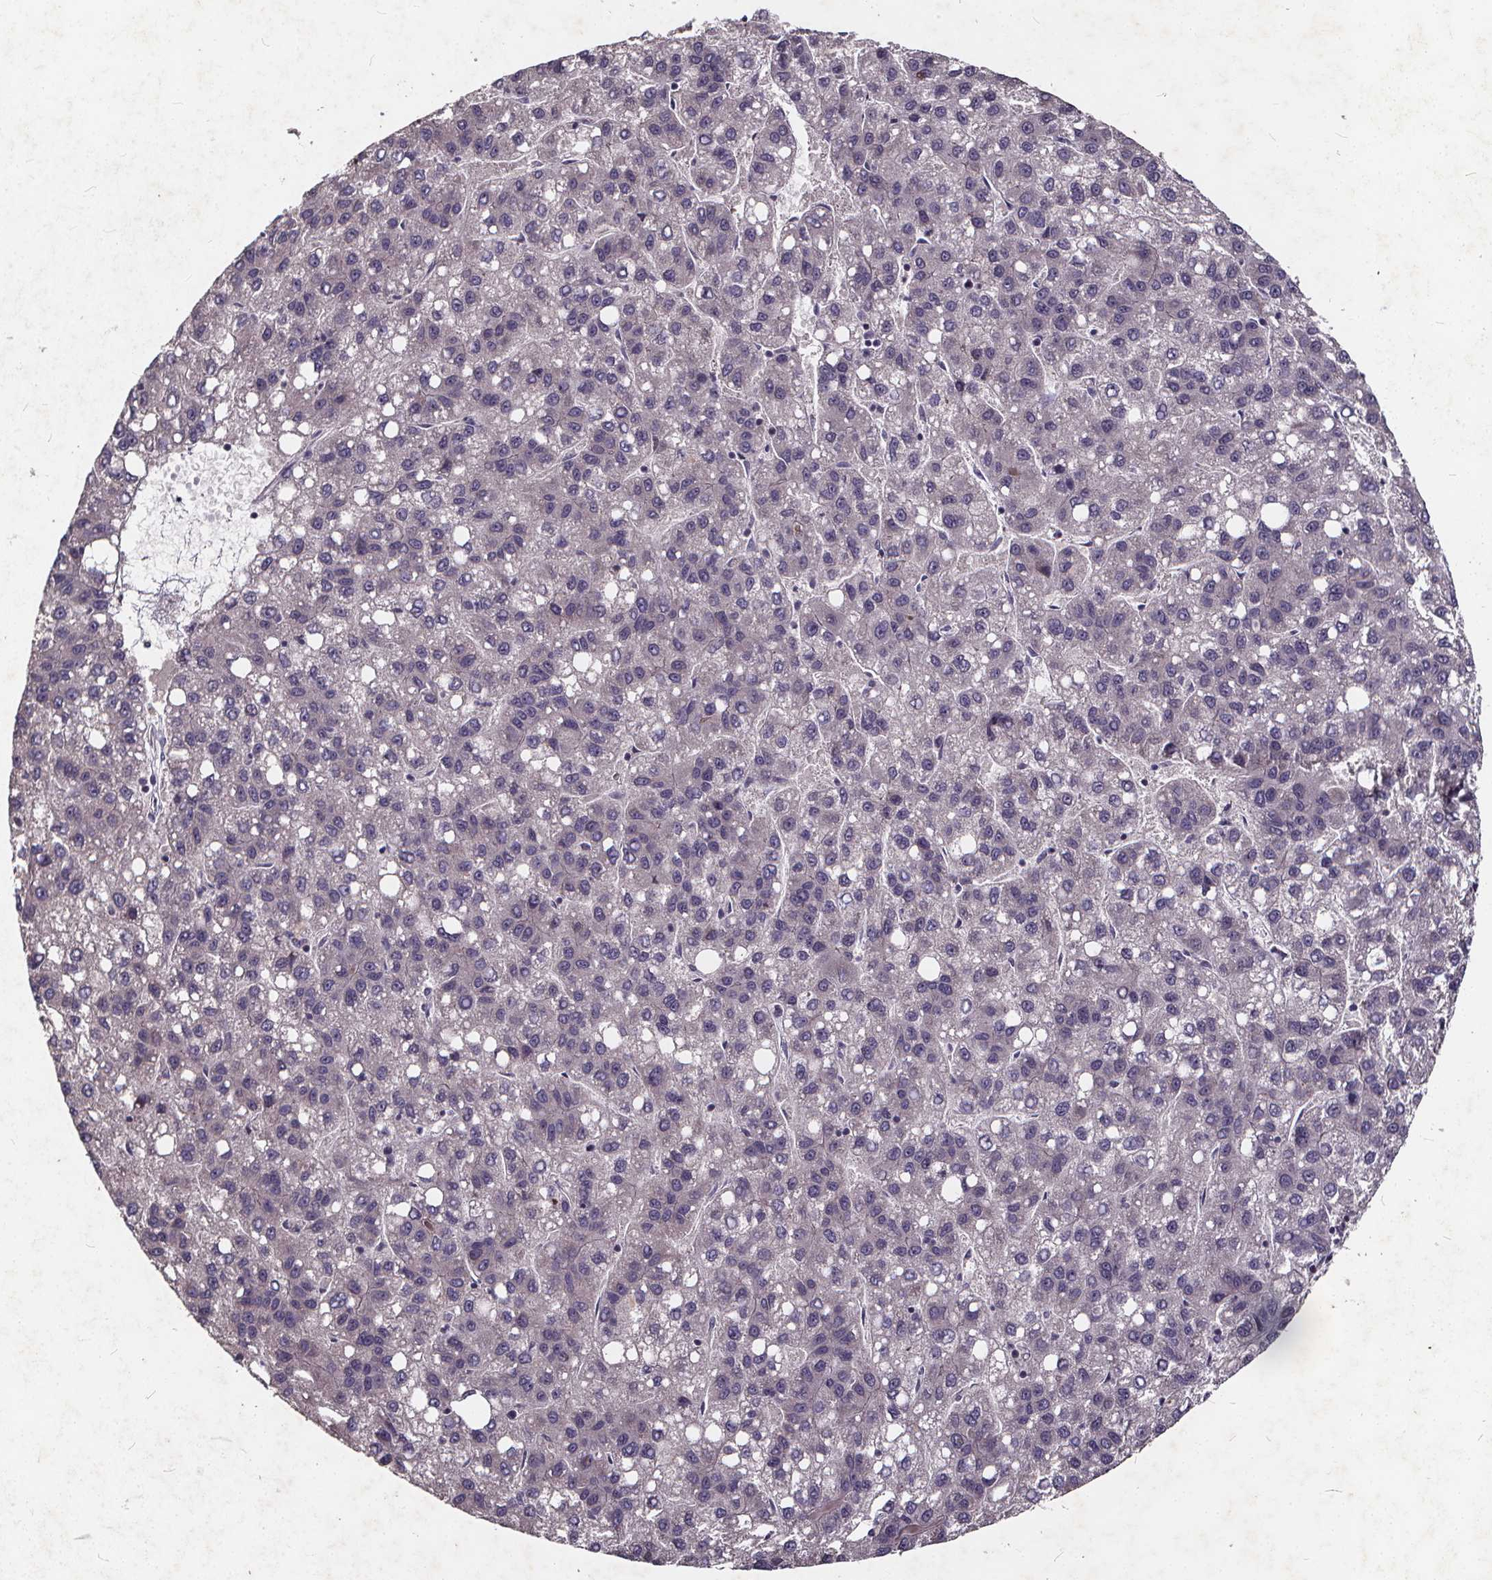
{"staining": {"intensity": "negative", "quantity": "none", "location": "none"}, "tissue": "liver cancer", "cell_type": "Tumor cells", "image_type": "cancer", "snomed": [{"axis": "morphology", "description": "Carcinoma, Hepatocellular, NOS"}, {"axis": "topography", "description": "Liver"}], "caption": "Tumor cells show no significant positivity in hepatocellular carcinoma (liver).", "gene": "TSPAN14", "patient": {"sex": "female", "age": 82}}